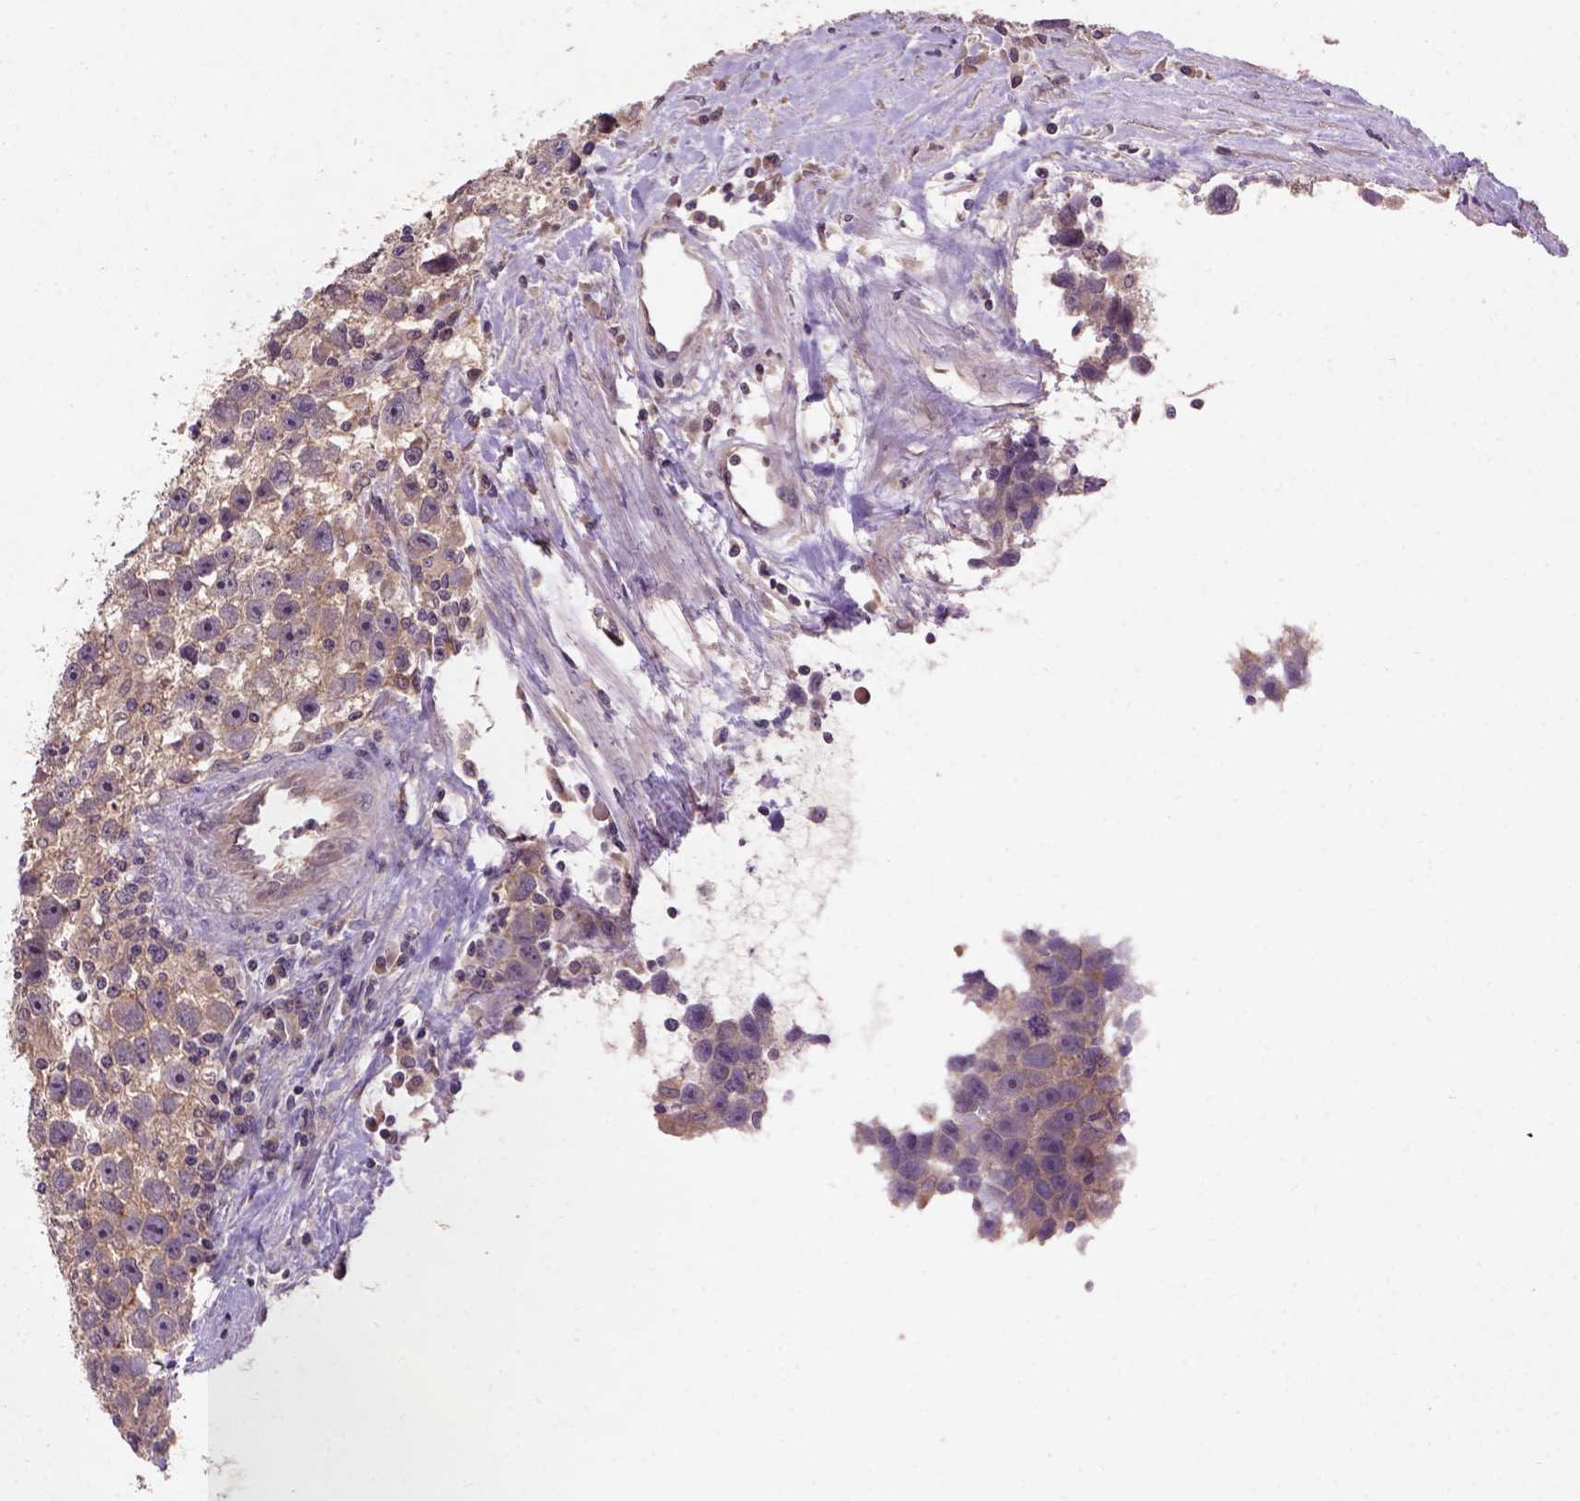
{"staining": {"intensity": "moderate", "quantity": ">75%", "location": "cytoplasmic/membranous"}, "tissue": "testis cancer", "cell_type": "Tumor cells", "image_type": "cancer", "snomed": [{"axis": "morphology", "description": "Seminoma, NOS"}, {"axis": "topography", "description": "Testis"}], "caption": "Immunohistochemistry image of neoplastic tissue: testis seminoma stained using immunohistochemistry exhibits medium levels of moderate protein expression localized specifically in the cytoplasmic/membranous of tumor cells, appearing as a cytoplasmic/membranous brown color.", "gene": "KBTBD8", "patient": {"sex": "male", "age": 43}}